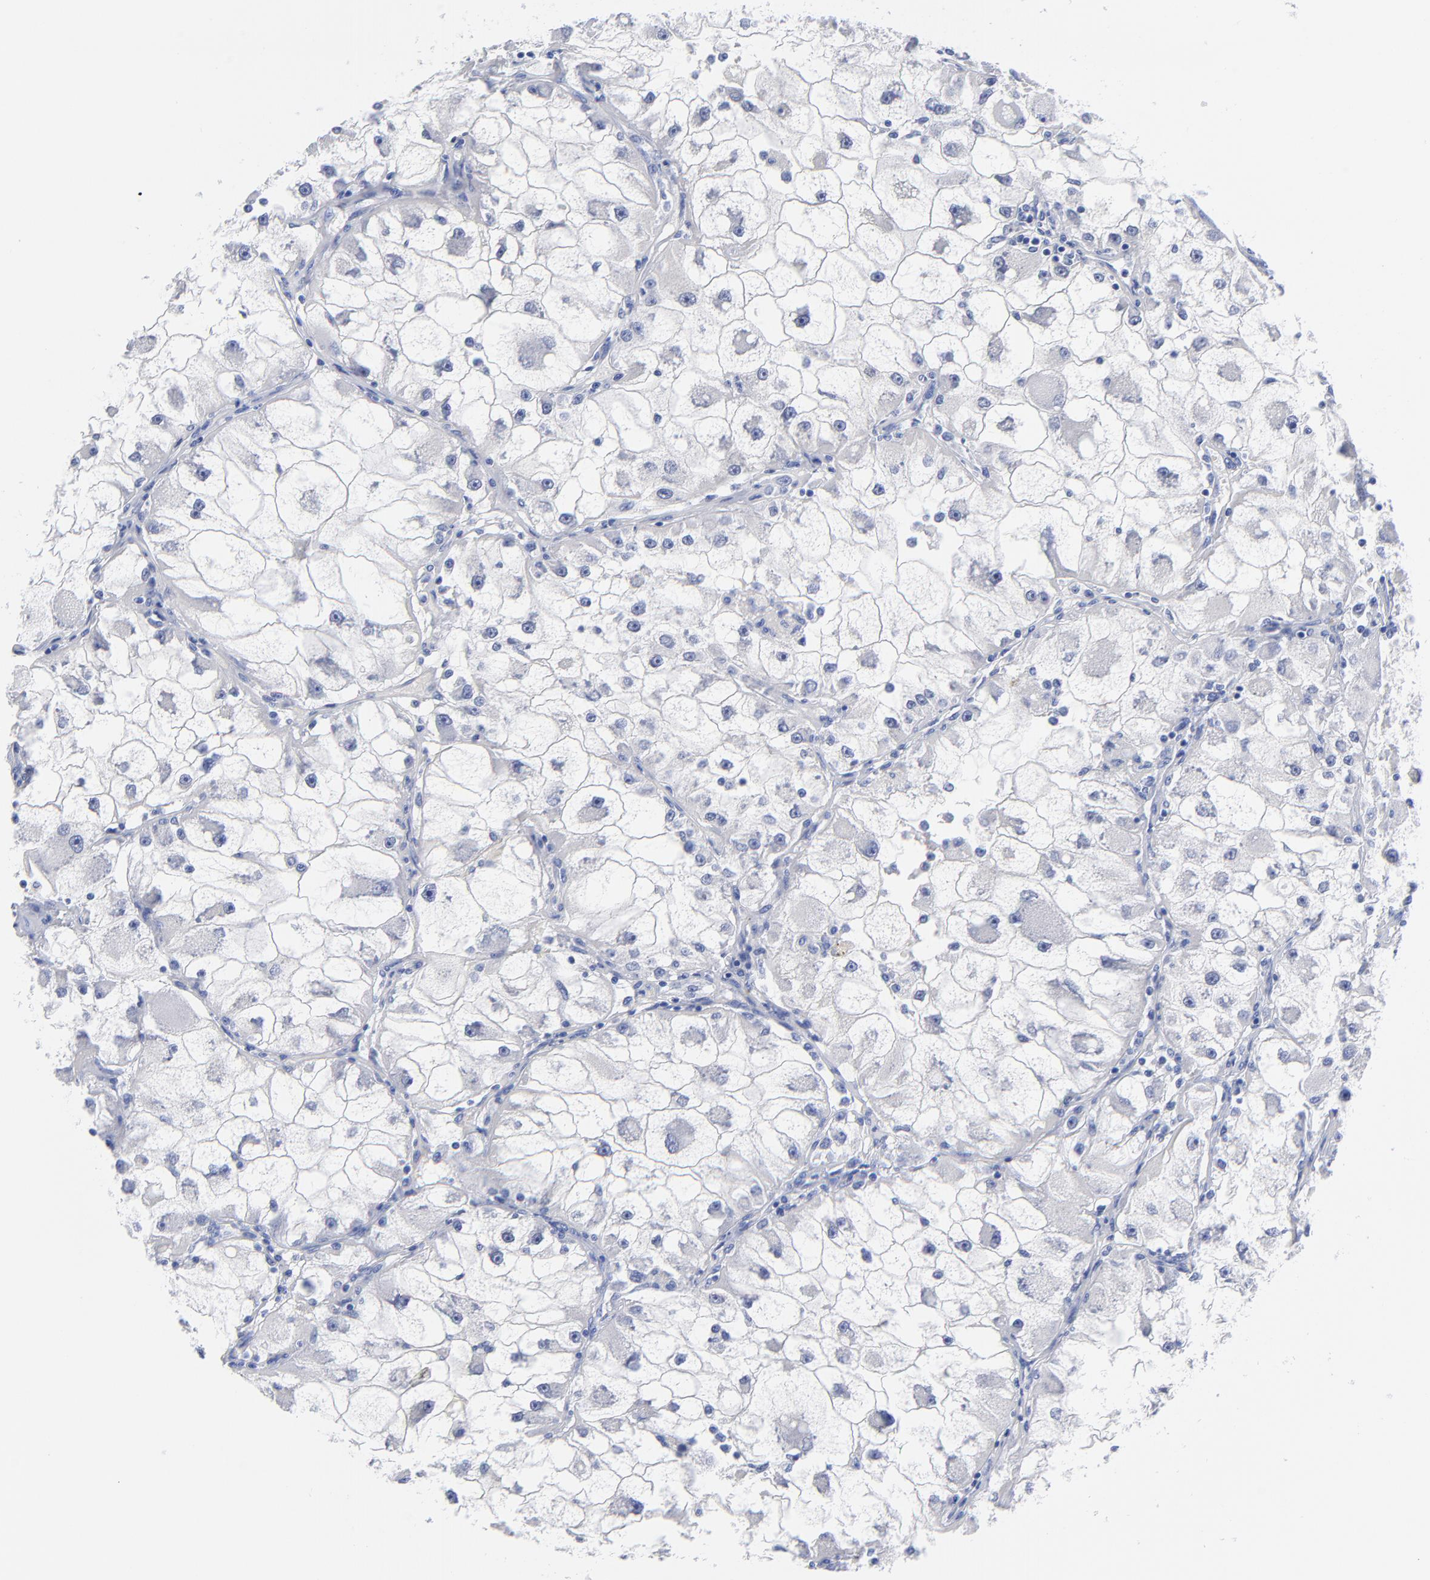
{"staining": {"intensity": "negative", "quantity": "none", "location": "none"}, "tissue": "renal cancer", "cell_type": "Tumor cells", "image_type": "cancer", "snomed": [{"axis": "morphology", "description": "Adenocarcinoma, NOS"}, {"axis": "topography", "description": "Kidney"}], "caption": "Tumor cells show no significant protein positivity in renal cancer (adenocarcinoma).", "gene": "ACY1", "patient": {"sex": "female", "age": 73}}